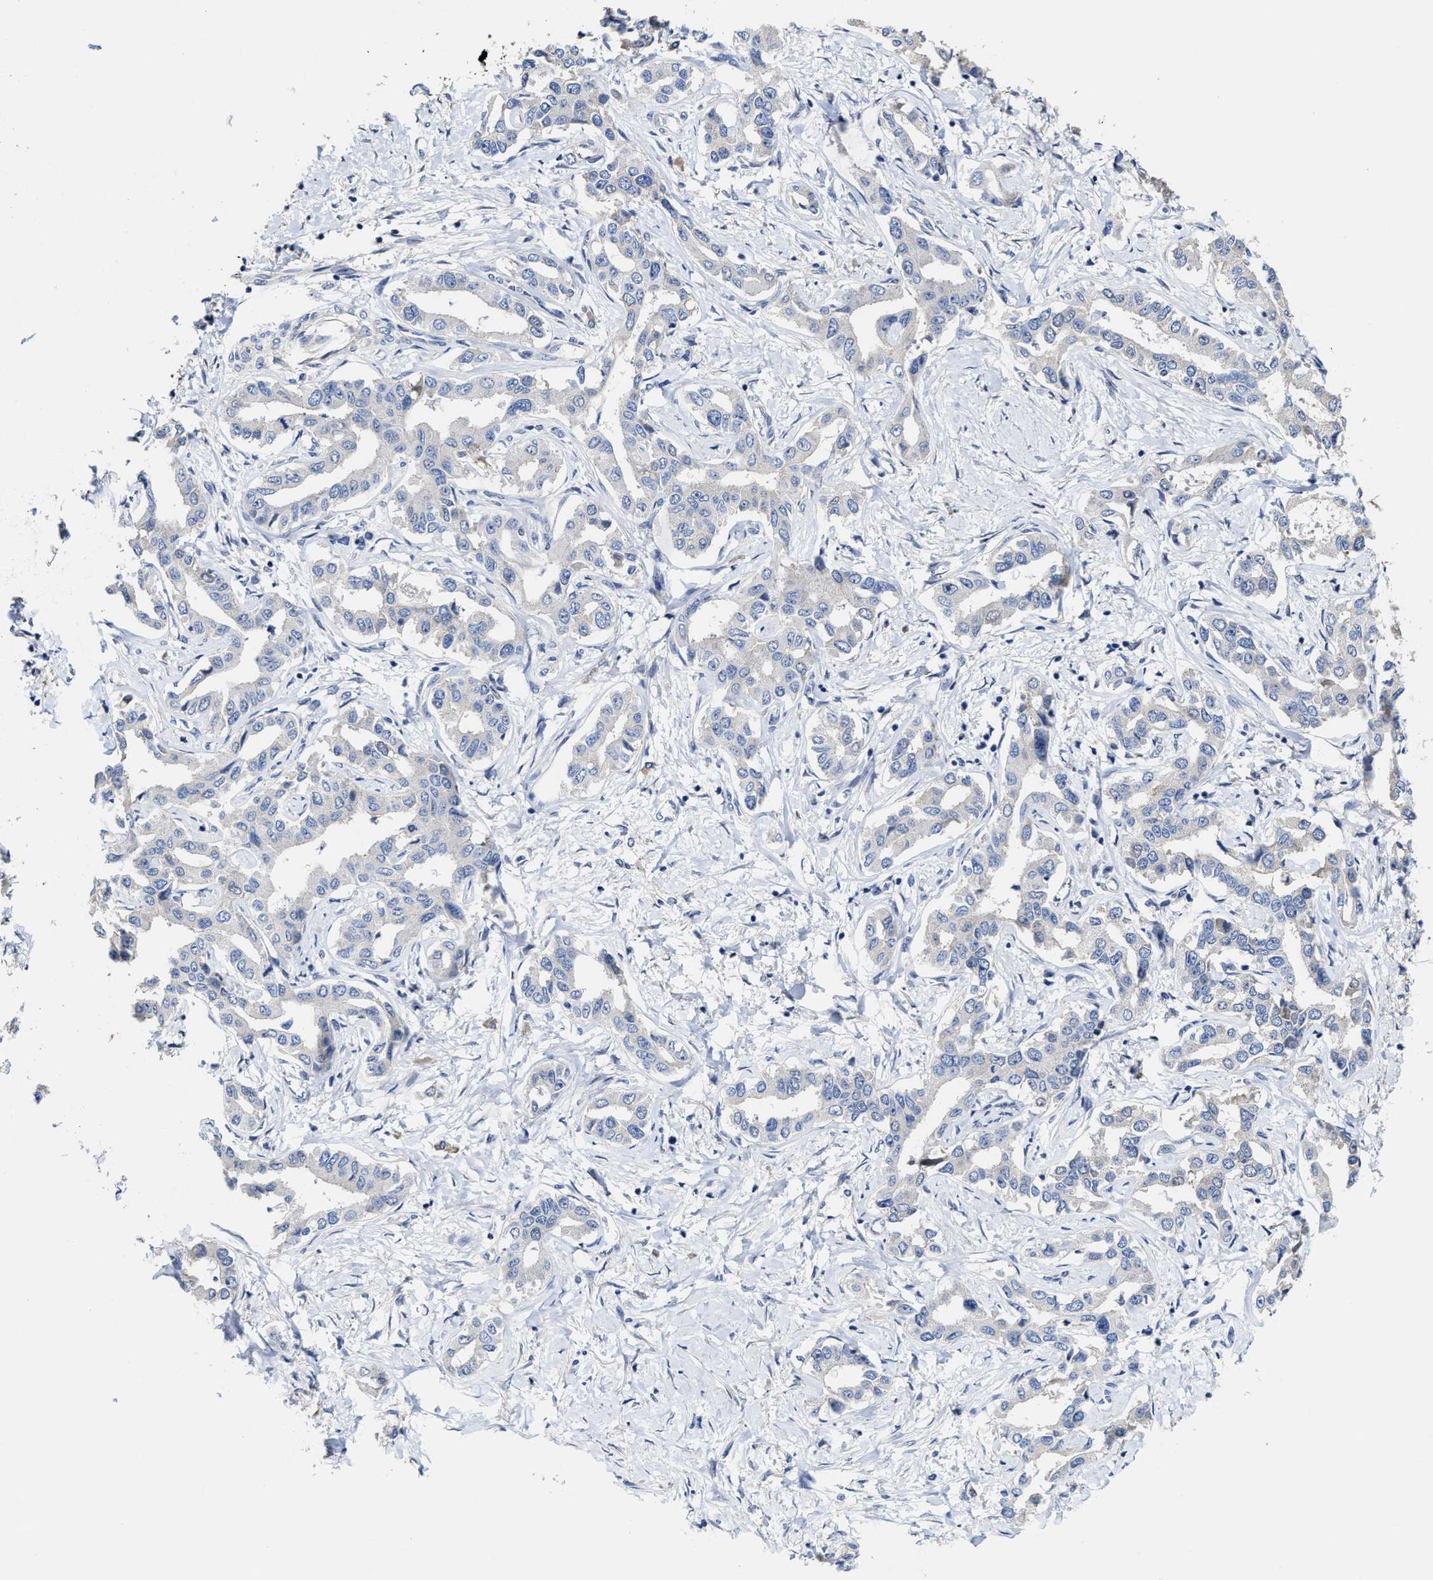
{"staining": {"intensity": "negative", "quantity": "none", "location": "none"}, "tissue": "liver cancer", "cell_type": "Tumor cells", "image_type": "cancer", "snomed": [{"axis": "morphology", "description": "Cholangiocarcinoma"}, {"axis": "topography", "description": "Liver"}], "caption": "IHC photomicrograph of neoplastic tissue: liver cancer stained with DAB demonstrates no significant protein expression in tumor cells. Brightfield microscopy of immunohistochemistry stained with DAB (3,3'-diaminobenzidine) (brown) and hematoxylin (blue), captured at high magnification.", "gene": "TRAF6", "patient": {"sex": "male", "age": 59}}